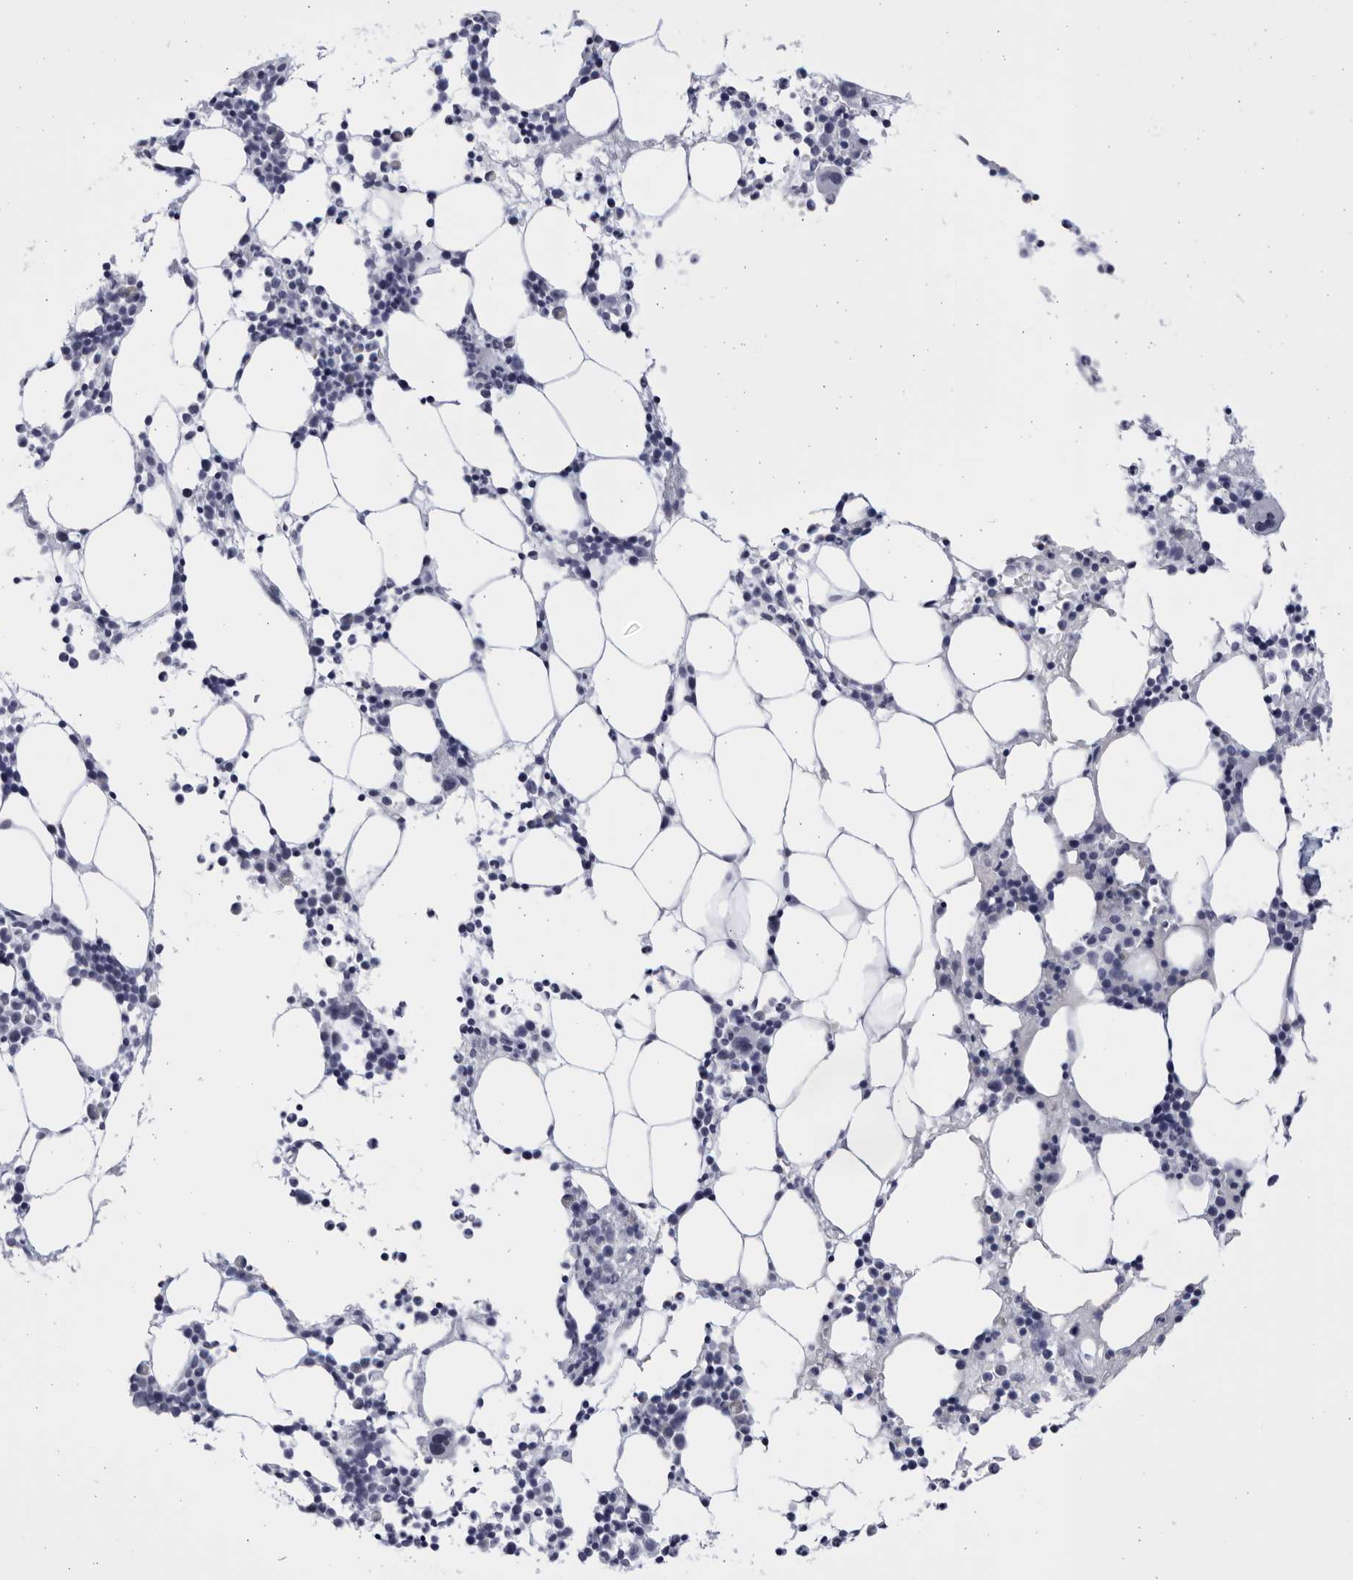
{"staining": {"intensity": "negative", "quantity": "none", "location": "none"}, "tissue": "bone marrow", "cell_type": "Hematopoietic cells", "image_type": "normal", "snomed": [{"axis": "morphology", "description": "Normal tissue, NOS"}, {"axis": "morphology", "description": "Inflammation, NOS"}, {"axis": "topography", "description": "Bone marrow"}], "caption": "Bone marrow stained for a protein using immunohistochemistry reveals no expression hematopoietic cells.", "gene": "CCDC181", "patient": {"sex": "male", "age": 31}}